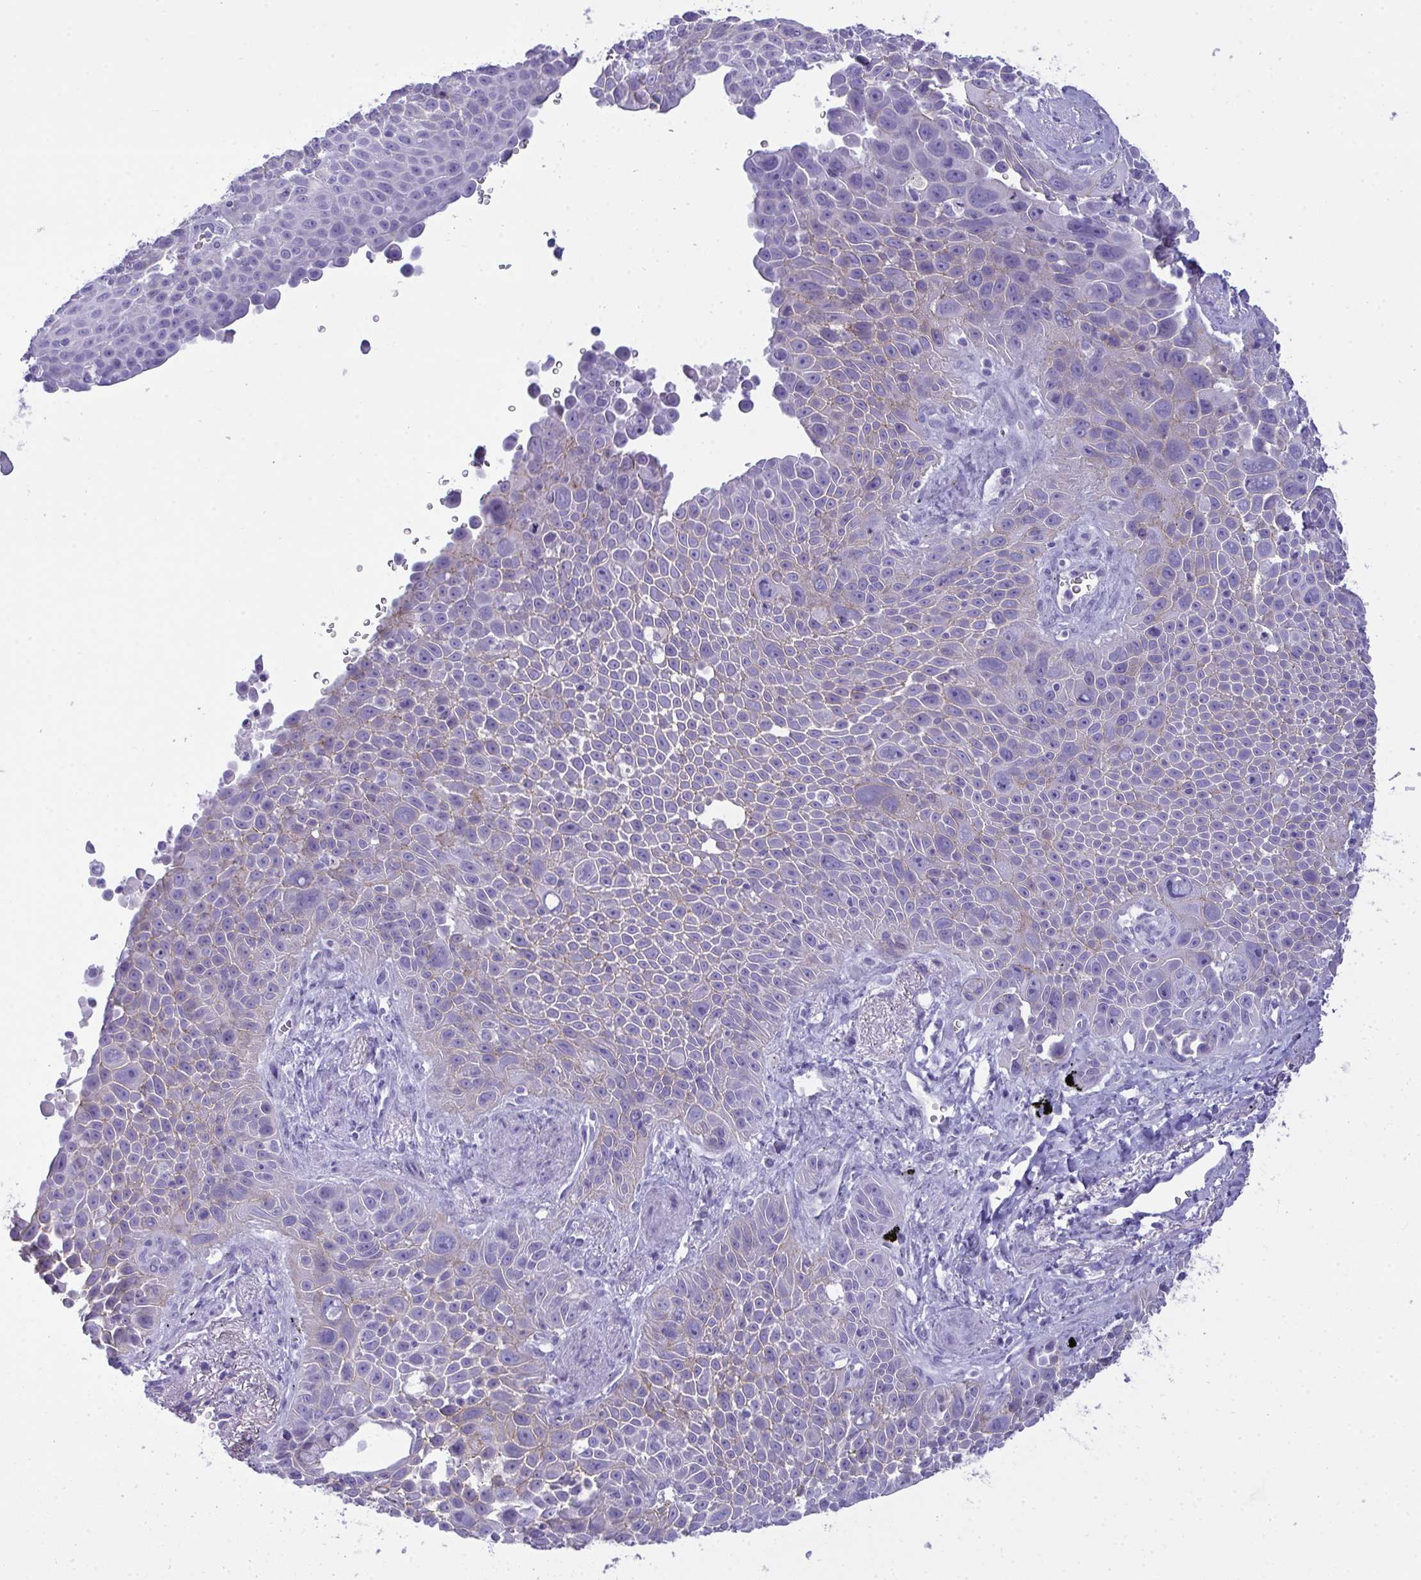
{"staining": {"intensity": "negative", "quantity": "none", "location": "none"}, "tissue": "lung cancer", "cell_type": "Tumor cells", "image_type": "cancer", "snomed": [{"axis": "morphology", "description": "Squamous cell carcinoma, NOS"}, {"axis": "morphology", "description": "Squamous cell carcinoma, metastatic, NOS"}, {"axis": "topography", "description": "Lymph node"}, {"axis": "topography", "description": "Lung"}], "caption": "The immunohistochemistry (IHC) histopathology image has no significant positivity in tumor cells of lung cancer tissue.", "gene": "GLB1L2", "patient": {"sex": "female", "age": 62}}